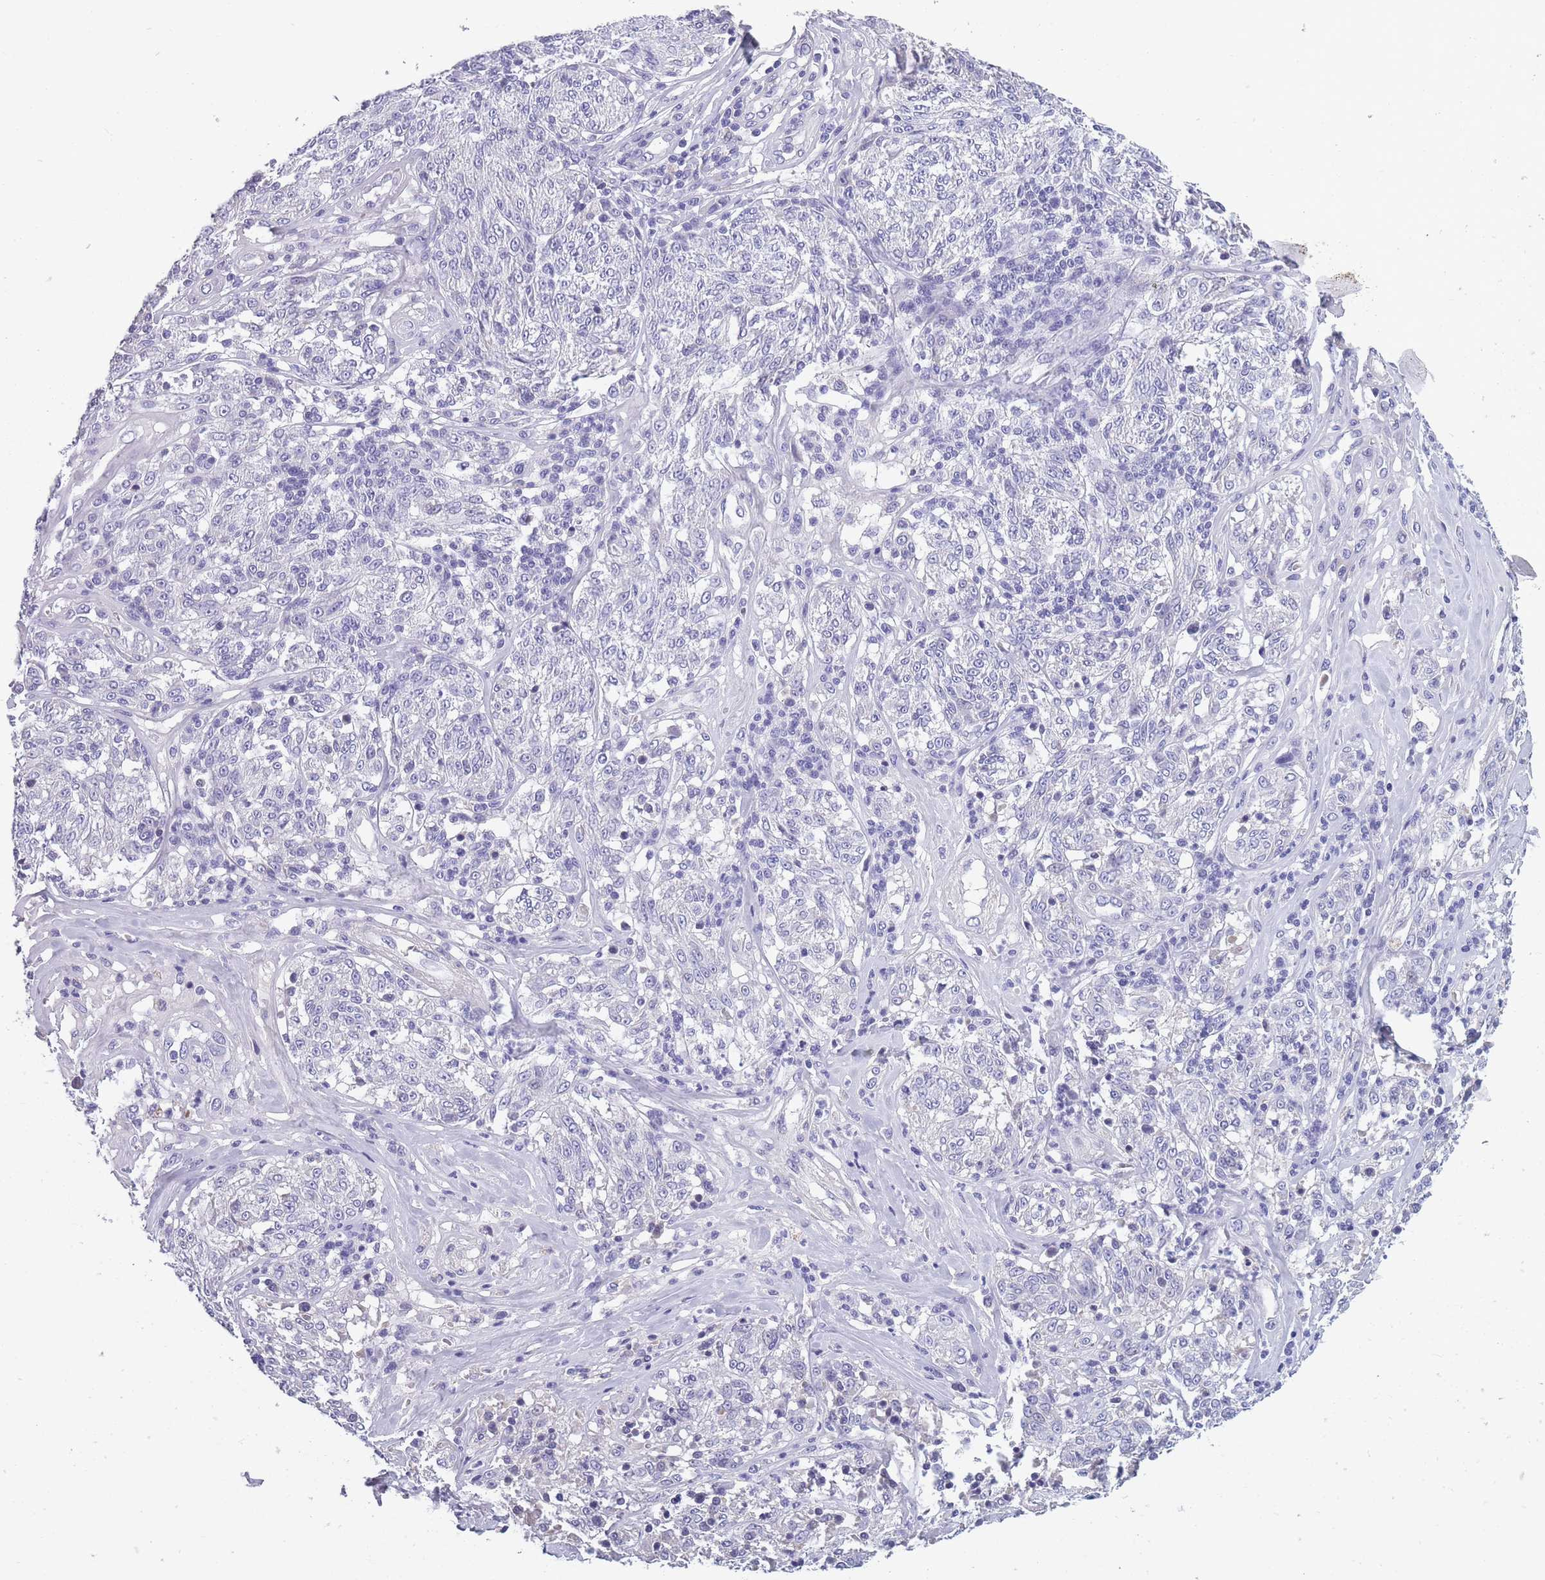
{"staining": {"intensity": "negative", "quantity": "none", "location": "none"}, "tissue": "melanoma", "cell_type": "Tumor cells", "image_type": "cancer", "snomed": [{"axis": "morphology", "description": "Malignant melanoma, NOS"}, {"axis": "topography", "description": "Skin"}], "caption": "Immunohistochemistry of human melanoma exhibits no positivity in tumor cells. (DAB IHC, high magnification).", "gene": "OR4C5", "patient": {"sex": "female", "age": 63}}